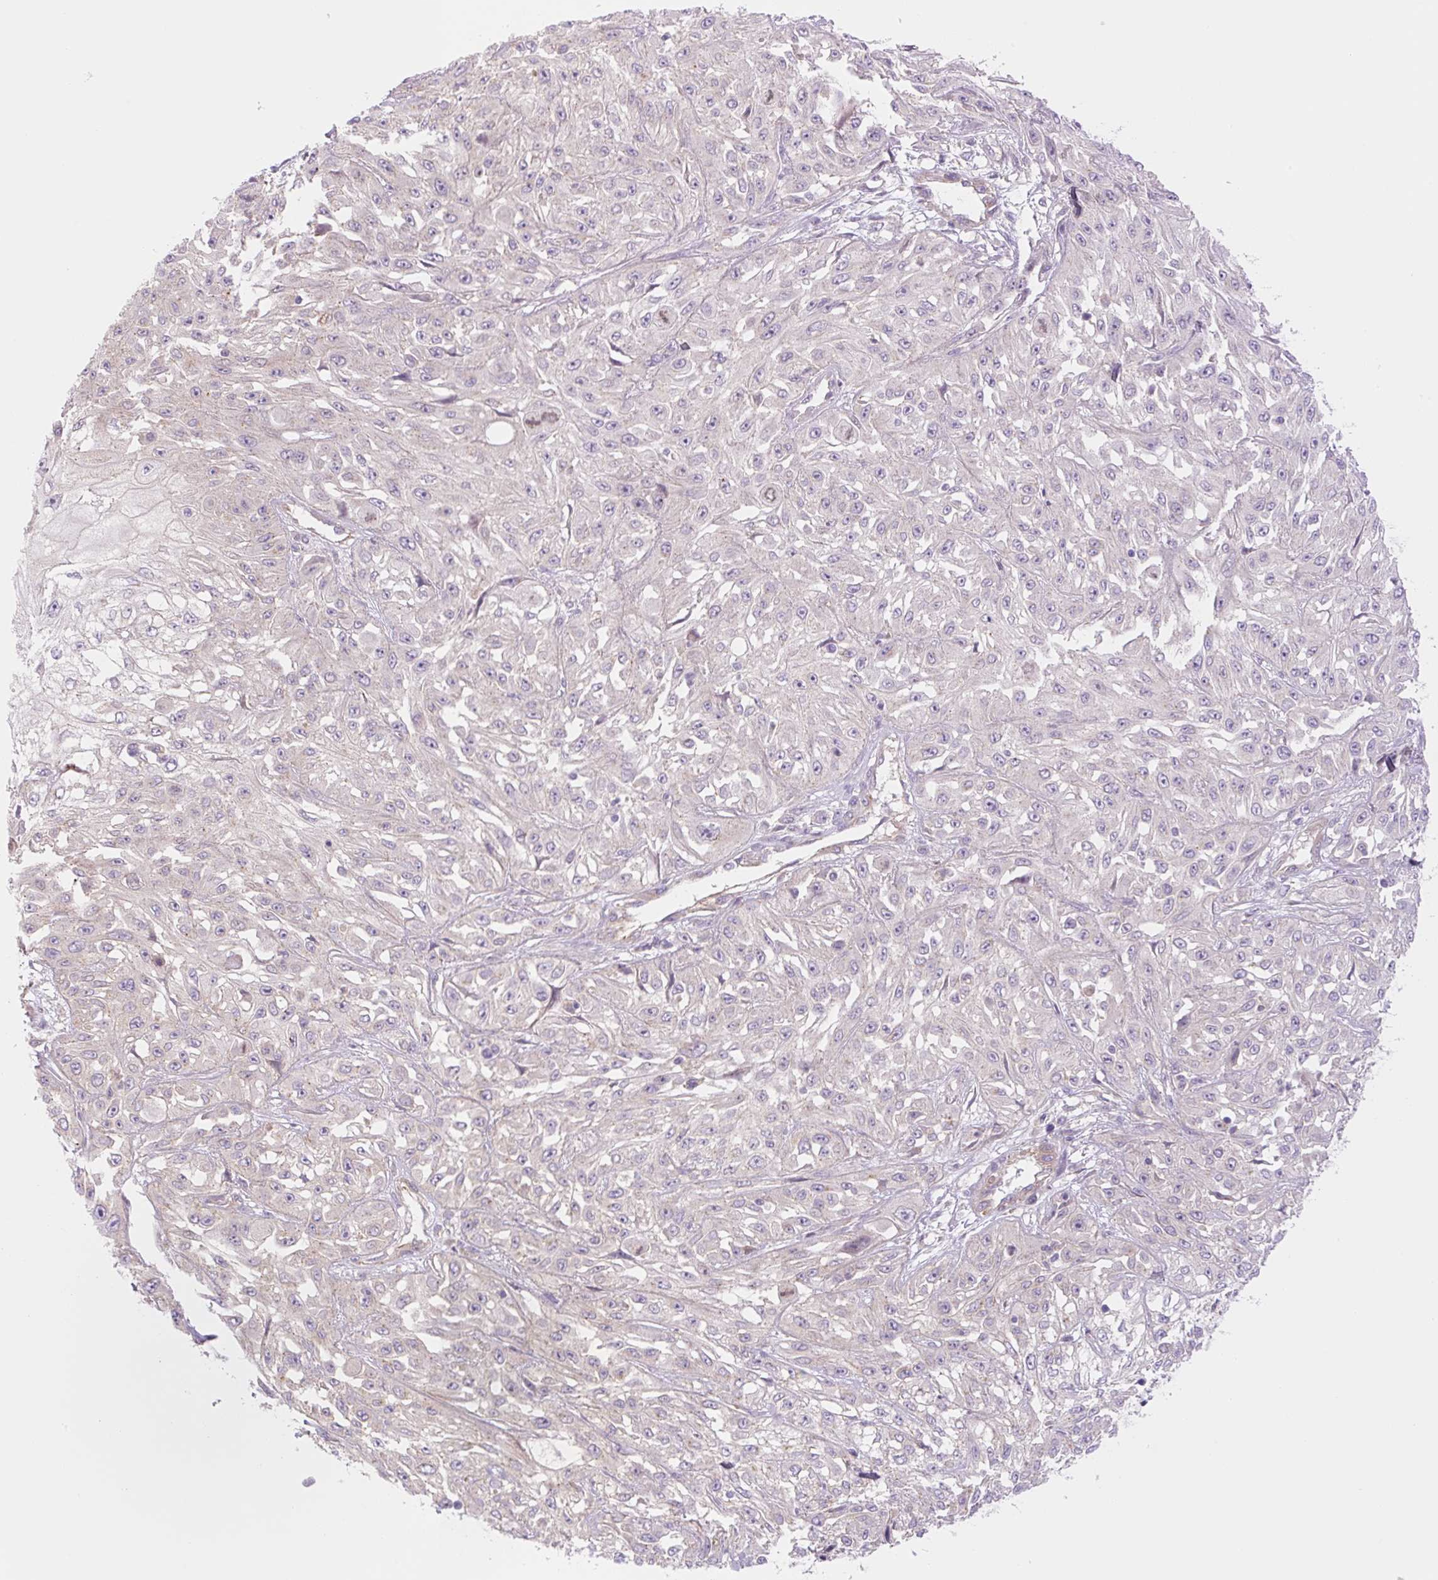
{"staining": {"intensity": "negative", "quantity": "none", "location": "none"}, "tissue": "skin cancer", "cell_type": "Tumor cells", "image_type": "cancer", "snomed": [{"axis": "morphology", "description": "Squamous cell carcinoma, NOS"}, {"axis": "morphology", "description": "Squamous cell carcinoma, metastatic, NOS"}, {"axis": "topography", "description": "Skin"}, {"axis": "topography", "description": "Lymph node"}], "caption": "Skin metastatic squamous cell carcinoma stained for a protein using IHC demonstrates no expression tumor cells.", "gene": "NLRP5", "patient": {"sex": "male", "age": 75}}